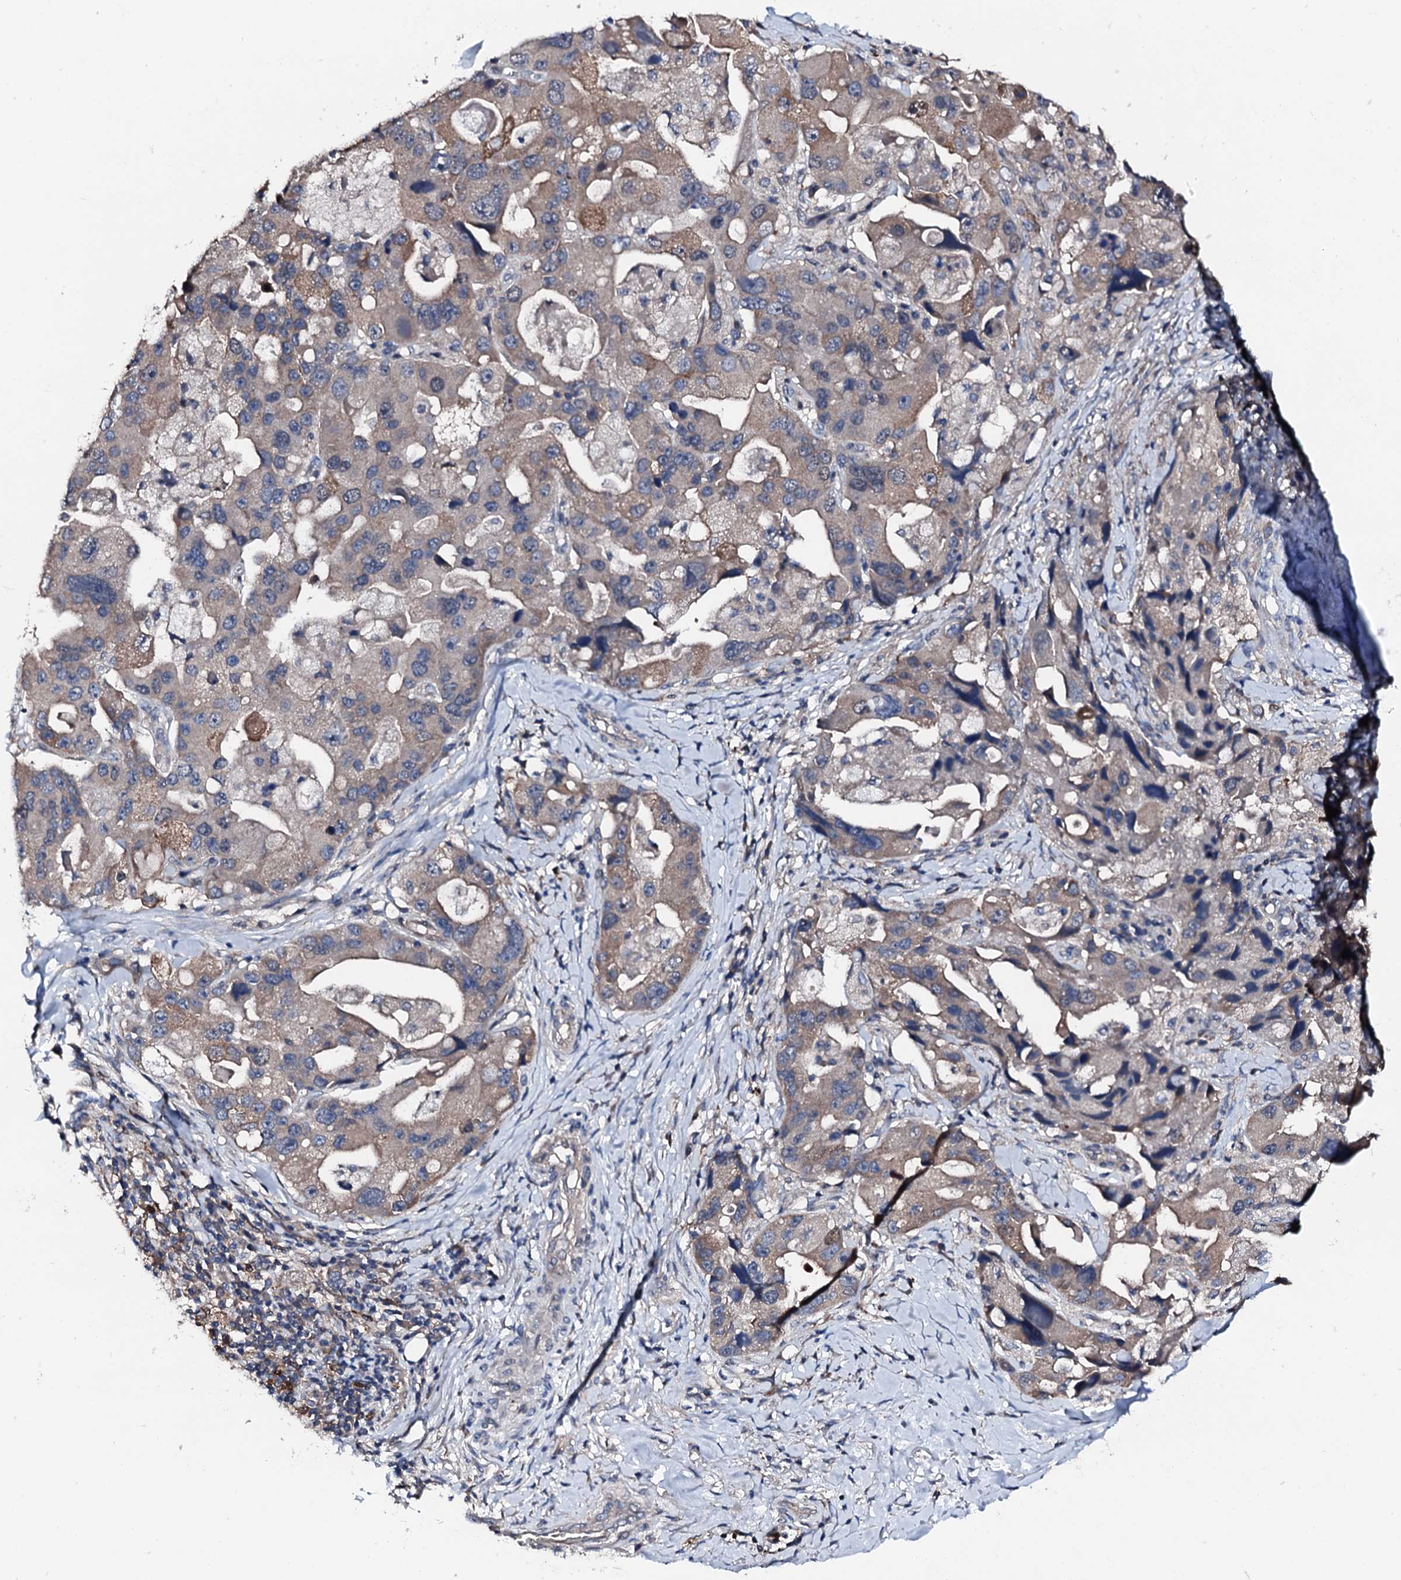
{"staining": {"intensity": "weak", "quantity": ">75%", "location": "cytoplasmic/membranous"}, "tissue": "lung cancer", "cell_type": "Tumor cells", "image_type": "cancer", "snomed": [{"axis": "morphology", "description": "Adenocarcinoma, NOS"}, {"axis": "topography", "description": "Lung"}], "caption": "Lung adenocarcinoma stained with a protein marker demonstrates weak staining in tumor cells.", "gene": "TRAFD1", "patient": {"sex": "female", "age": 54}}